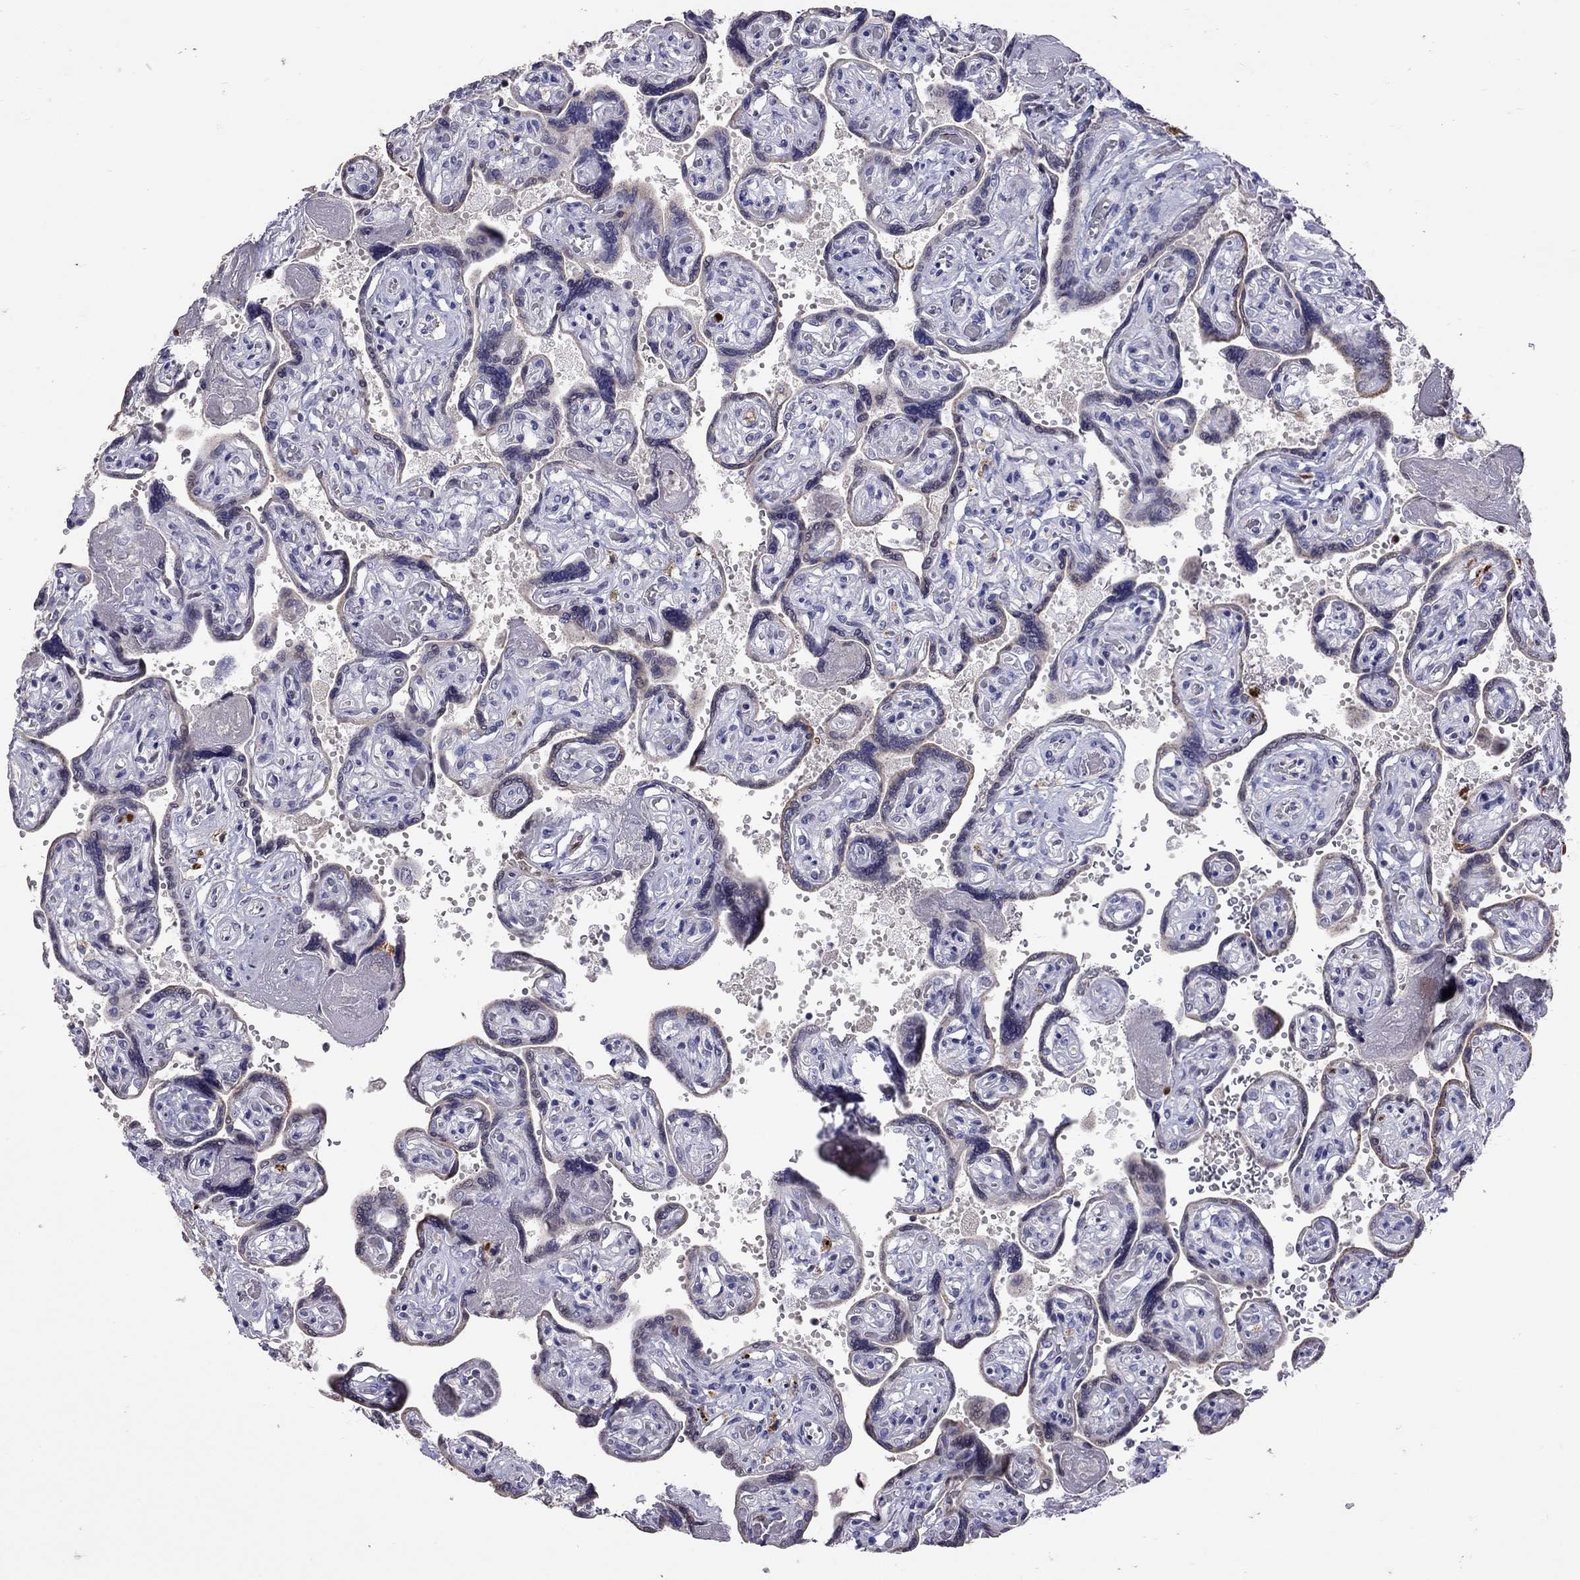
{"staining": {"intensity": "negative", "quantity": "none", "location": "none"}, "tissue": "placenta", "cell_type": "Decidual cells", "image_type": "normal", "snomed": [{"axis": "morphology", "description": "Normal tissue, NOS"}, {"axis": "topography", "description": "Placenta"}], "caption": "Placenta stained for a protein using IHC demonstrates no positivity decidual cells.", "gene": "SERPINA3", "patient": {"sex": "female", "age": 32}}